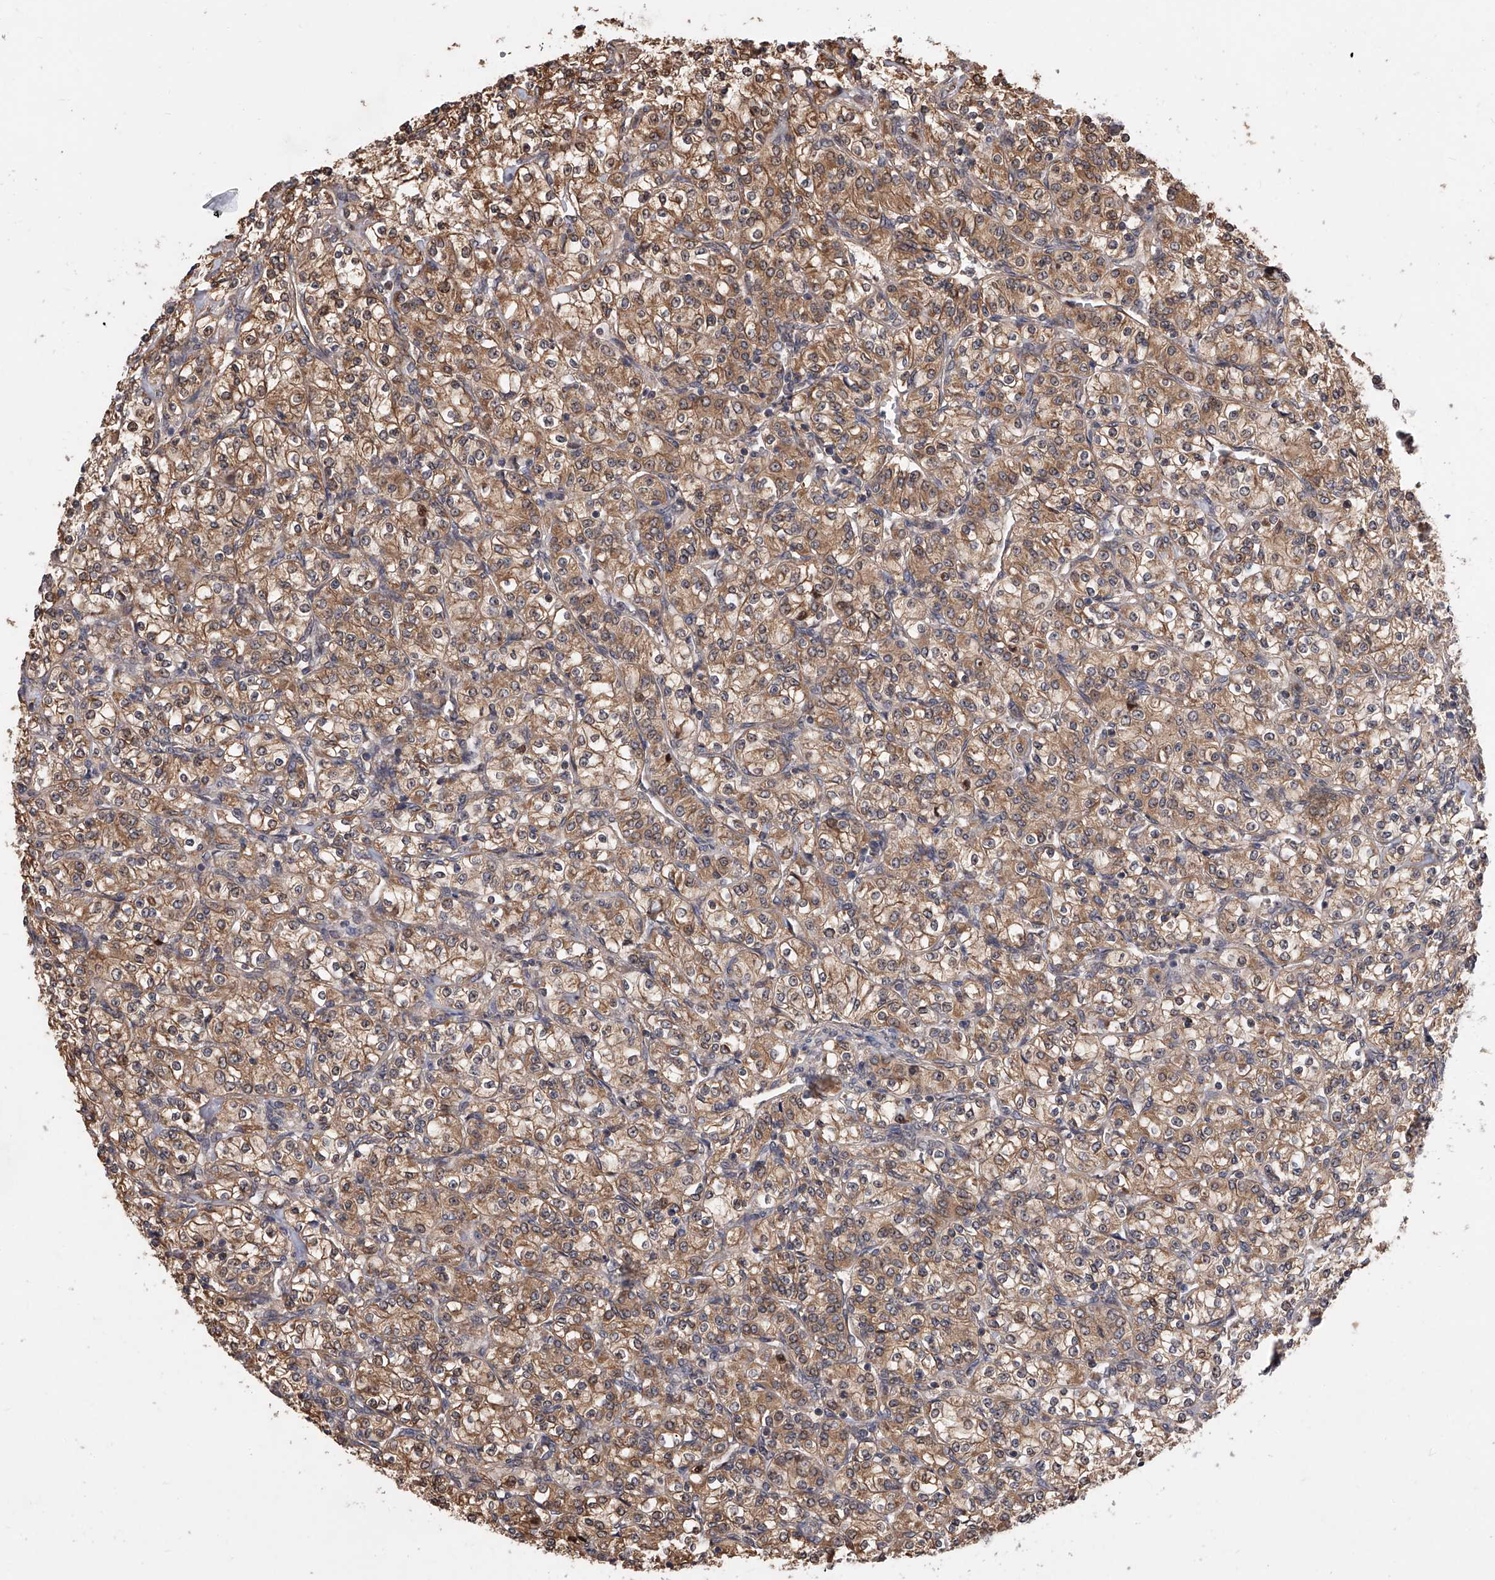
{"staining": {"intensity": "moderate", "quantity": ">75%", "location": "cytoplasmic/membranous"}, "tissue": "renal cancer", "cell_type": "Tumor cells", "image_type": "cancer", "snomed": [{"axis": "morphology", "description": "Adenocarcinoma, NOS"}, {"axis": "topography", "description": "Kidney"}], "caption": "Brown immunohistochemical staining in adenocarcinoma (renal) demonstrates moderate cytoplasmic/membranous positivity in approximately >75% of tumor cells.", "gene": "GMDS", "patient": {"sex": "male", "age": 77}}